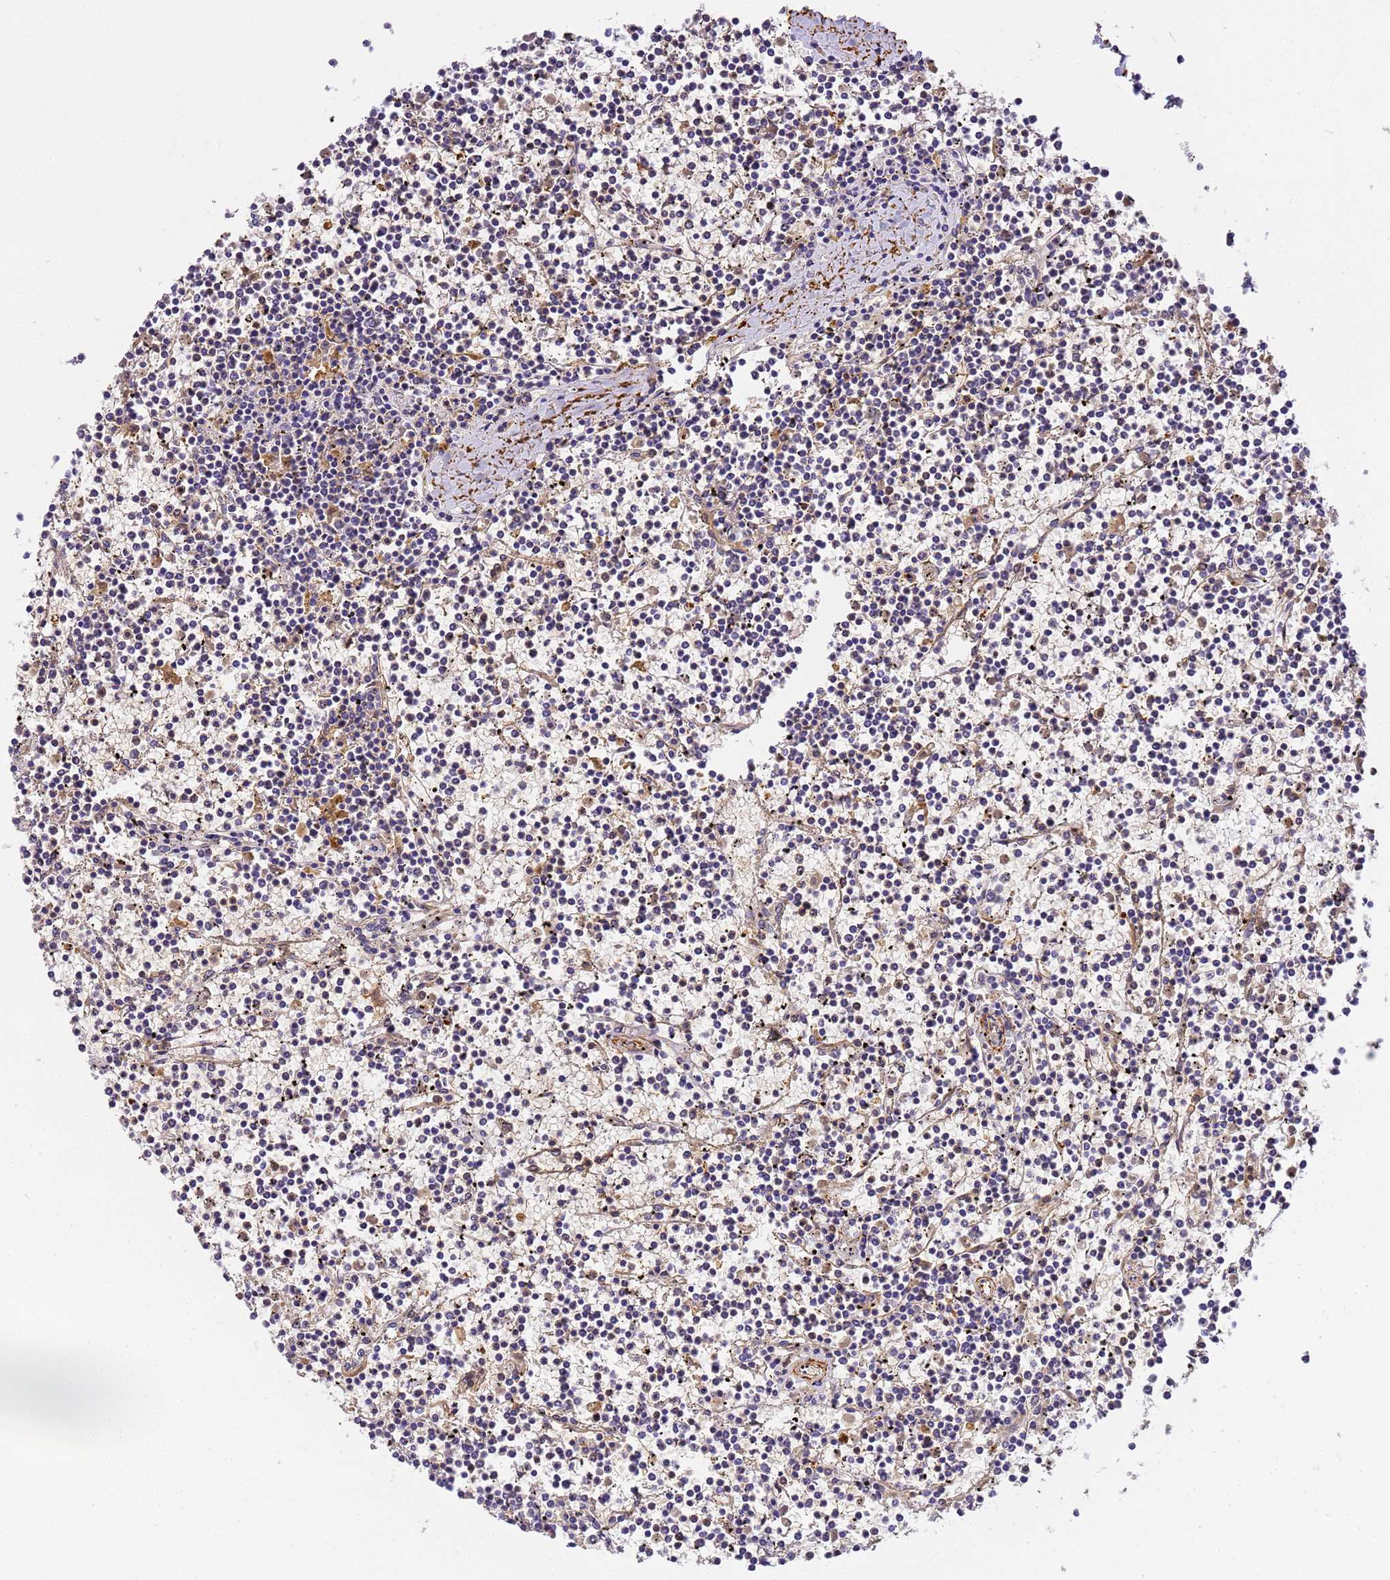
{"staining": {"intensity": "weak", "quantity": "<25%", "location": "nuclear"}, "tissue": "lymphoma", "cell_type": "Tumor cells", "image_type": "cancer", "snomed": [{"axis": "morphology", "description": "Malignant lymphoma, non-Hodgkin's type, Low grade"}, {"axis": "topography", "description": "Spleen"}], "caption": "Histopathology image shows no protein positivity in tumor cells of lymphoma tissue.", "gene": "CFHR2", "patient": {"sex": "female", "age": 19}}